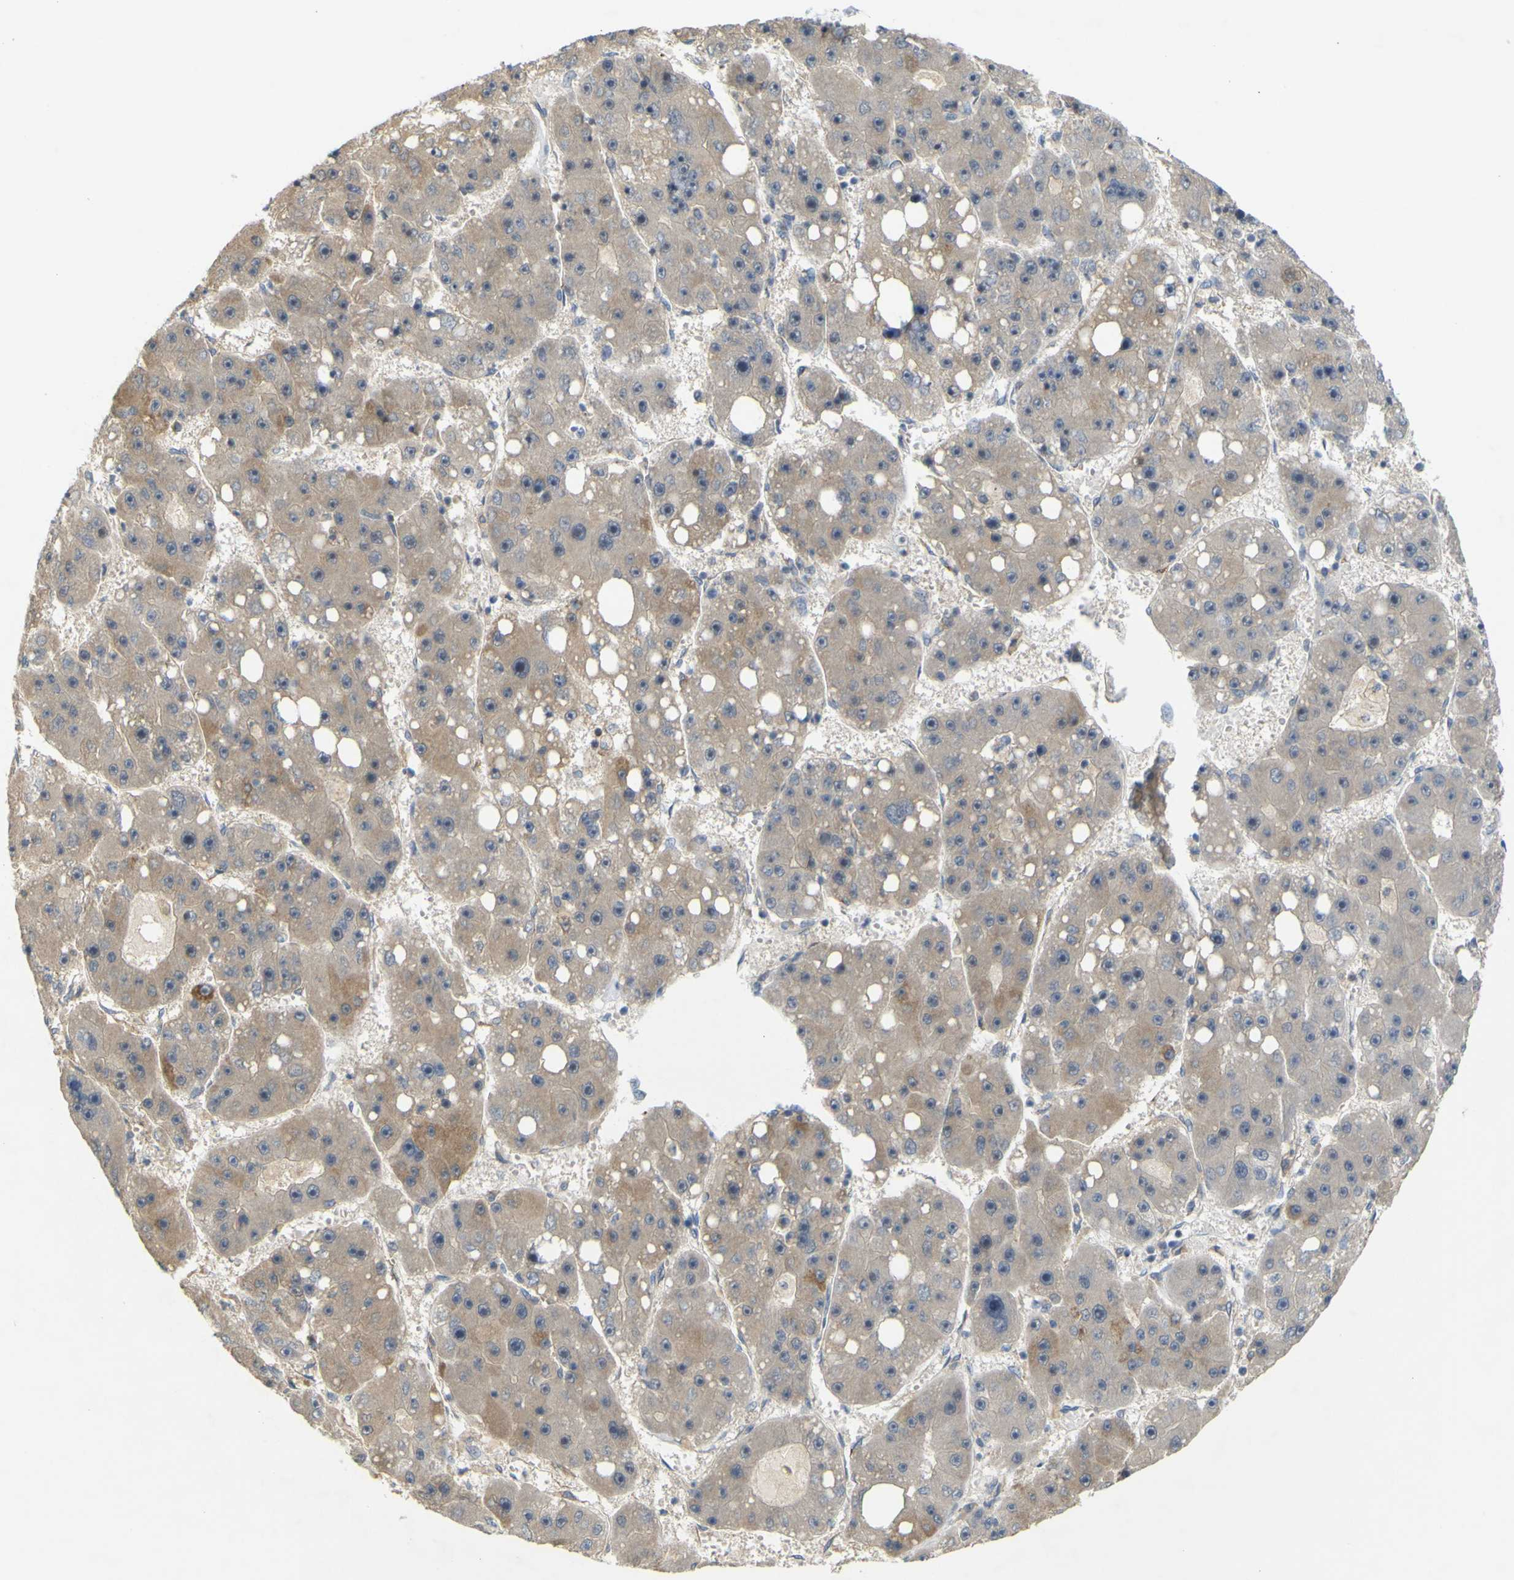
{"staining": {"intensity": "negative", "quantity": "none", "location": "none"}, "tissue": "liver cancer", "cell_type": "Tumor cells", "image_type": "cancer", "snomed": [{"axis": "morphology", "description": "Carcinoma, Hepatocellular, NOS"}, {"axis": "topography", "description": "Liver"}], "caption": "DAB (3,3'-diaminobenzidine) immunohistochemical staining of human hepatocellular carcinoma (liver) shows no significant staining in tumor cells.", "gene": "IGF2R", "patient": {"sex": "female", "age": 61}}